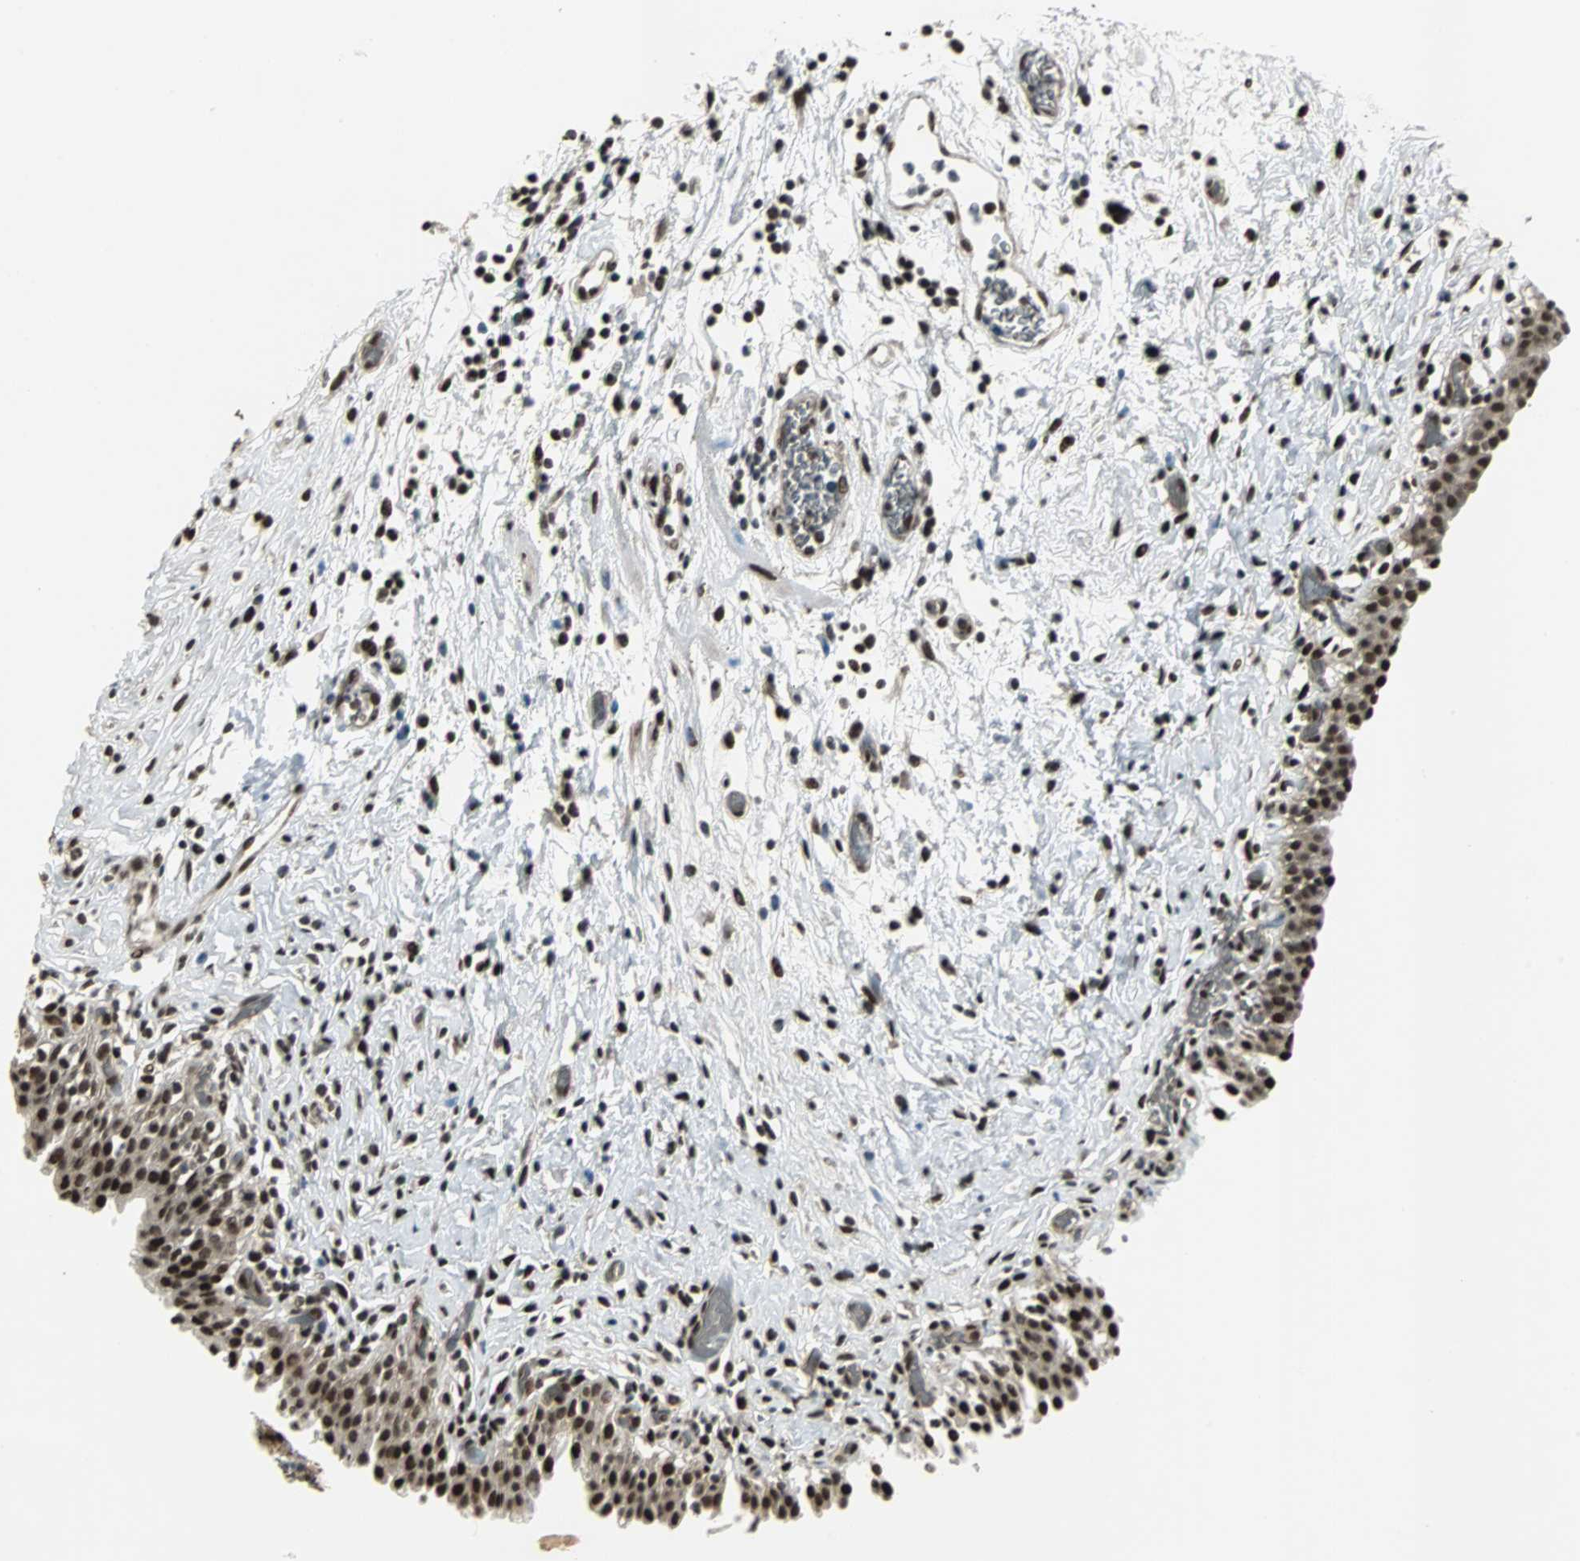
{"staining": {"intensity": "strong", "quantity": ">75%", "location": "cytoplasmic/membranous,nuclear"}, "tissue": "urinary bladder", "cell_type": "Urothelial cells", "image_type": "normal", "snomed": [{"axis": "morphology", "description": "Normal tissue, NOS"}, {"axis": "topography", "description": "Urinary bladder"}], "caption": "This is an image of IHC staining of normal urinary bladder, which shows strong staining in the cytoplasmic/membranous,nuclear of urothelial cells.", "gene": "TAF5", "patient": {"sex": "male", "age": 51}}